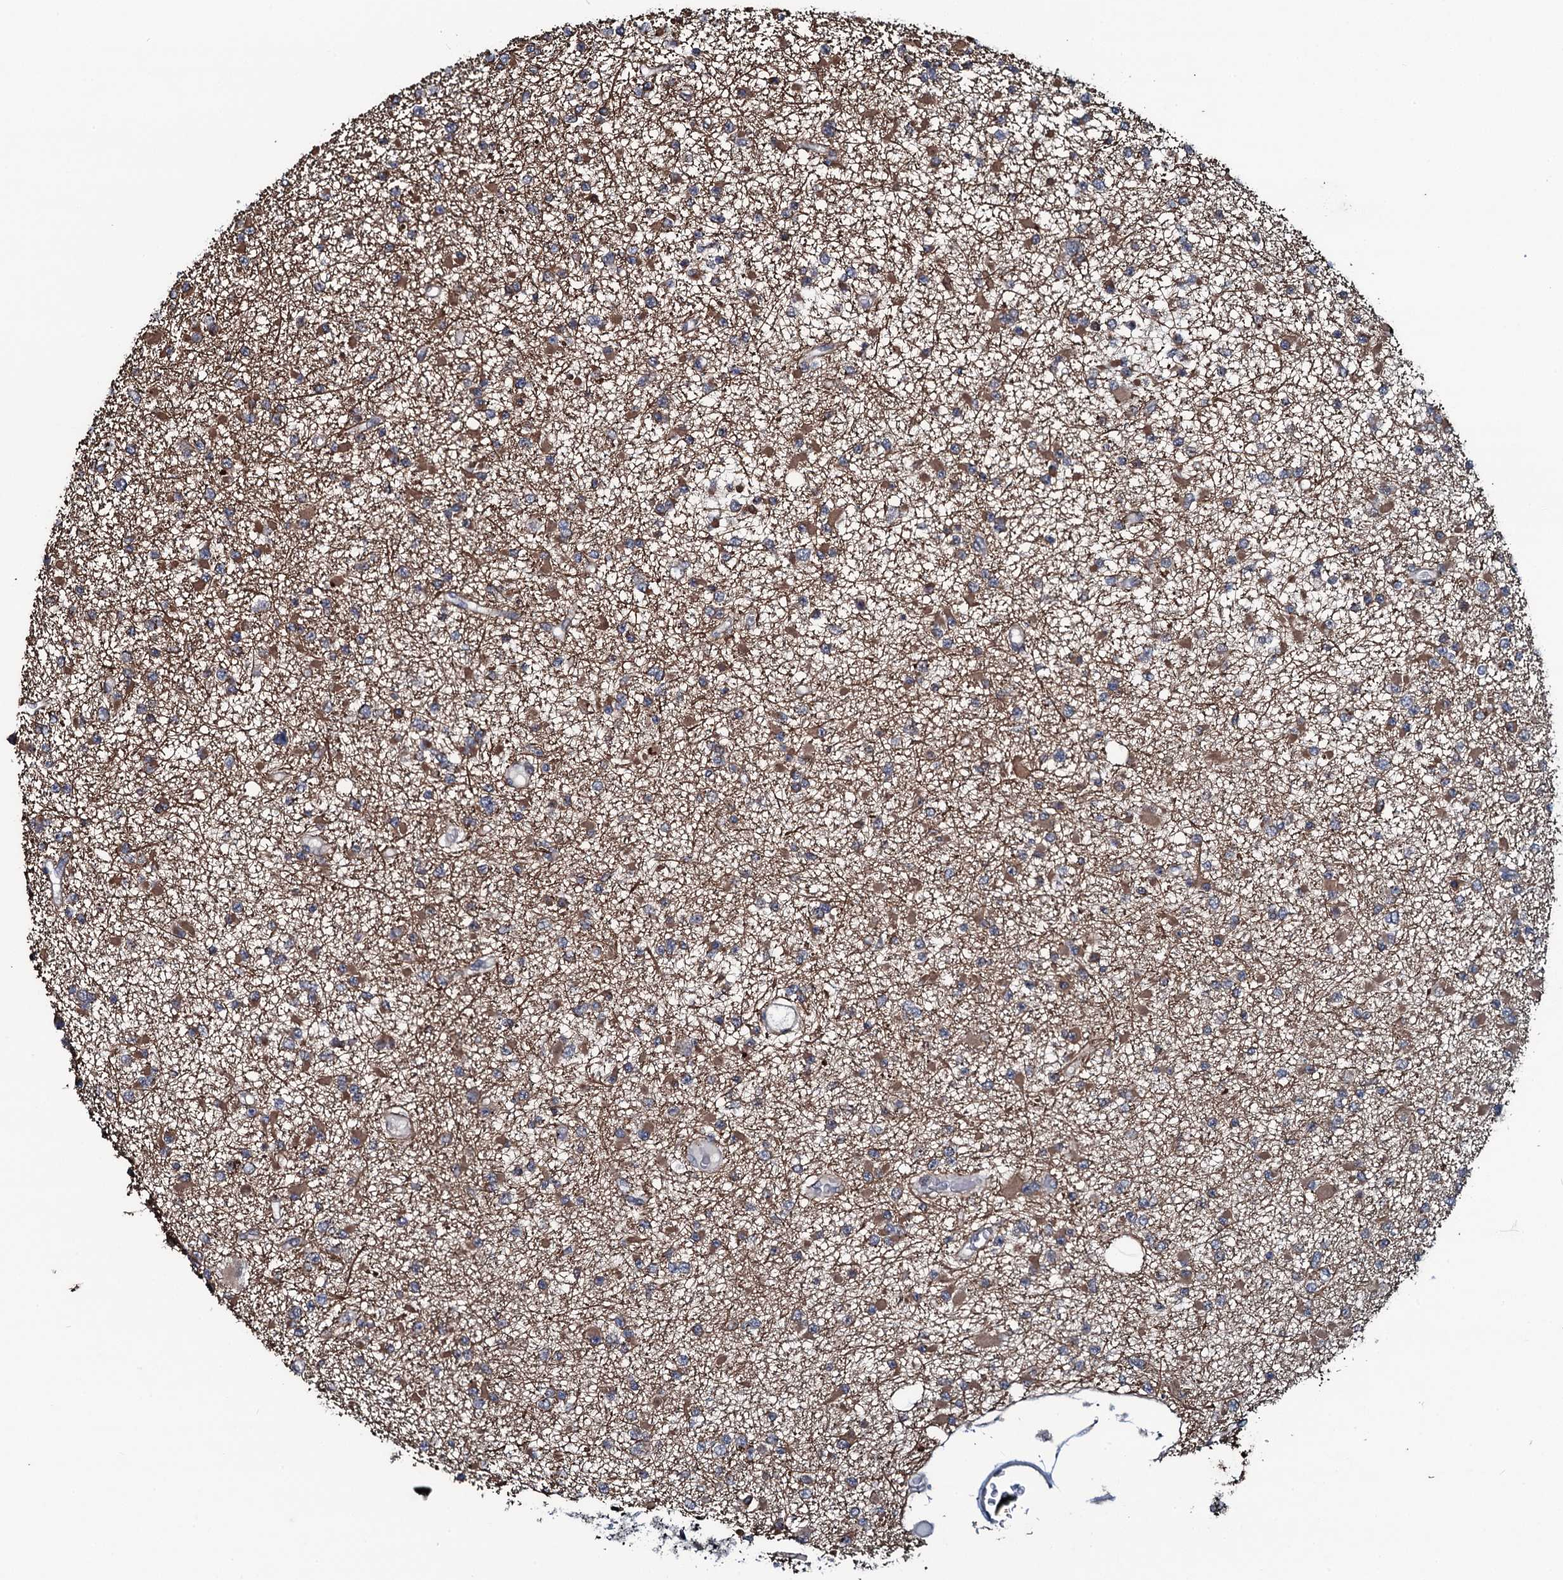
{"staining": {"intensity": "moderate", "quantity": "25%-75%", "location": "cytoplasmic/membranous"}, "tissue": "glioma", "cell_type": "Tumor cells", "image_type": "cancer", "snomed": [{"axis": "morphology", "description": "Glioma, malignant, Low grade"}, {"axis": "topography", "description": "Brain"}], "caption": "Tumor cells reveal moderate cytoplasmic/membranous staining in about 25%-75% of cells in glioma.", "gene": "OGFOD2", "patient": {"sex": "female", "age": 22}}